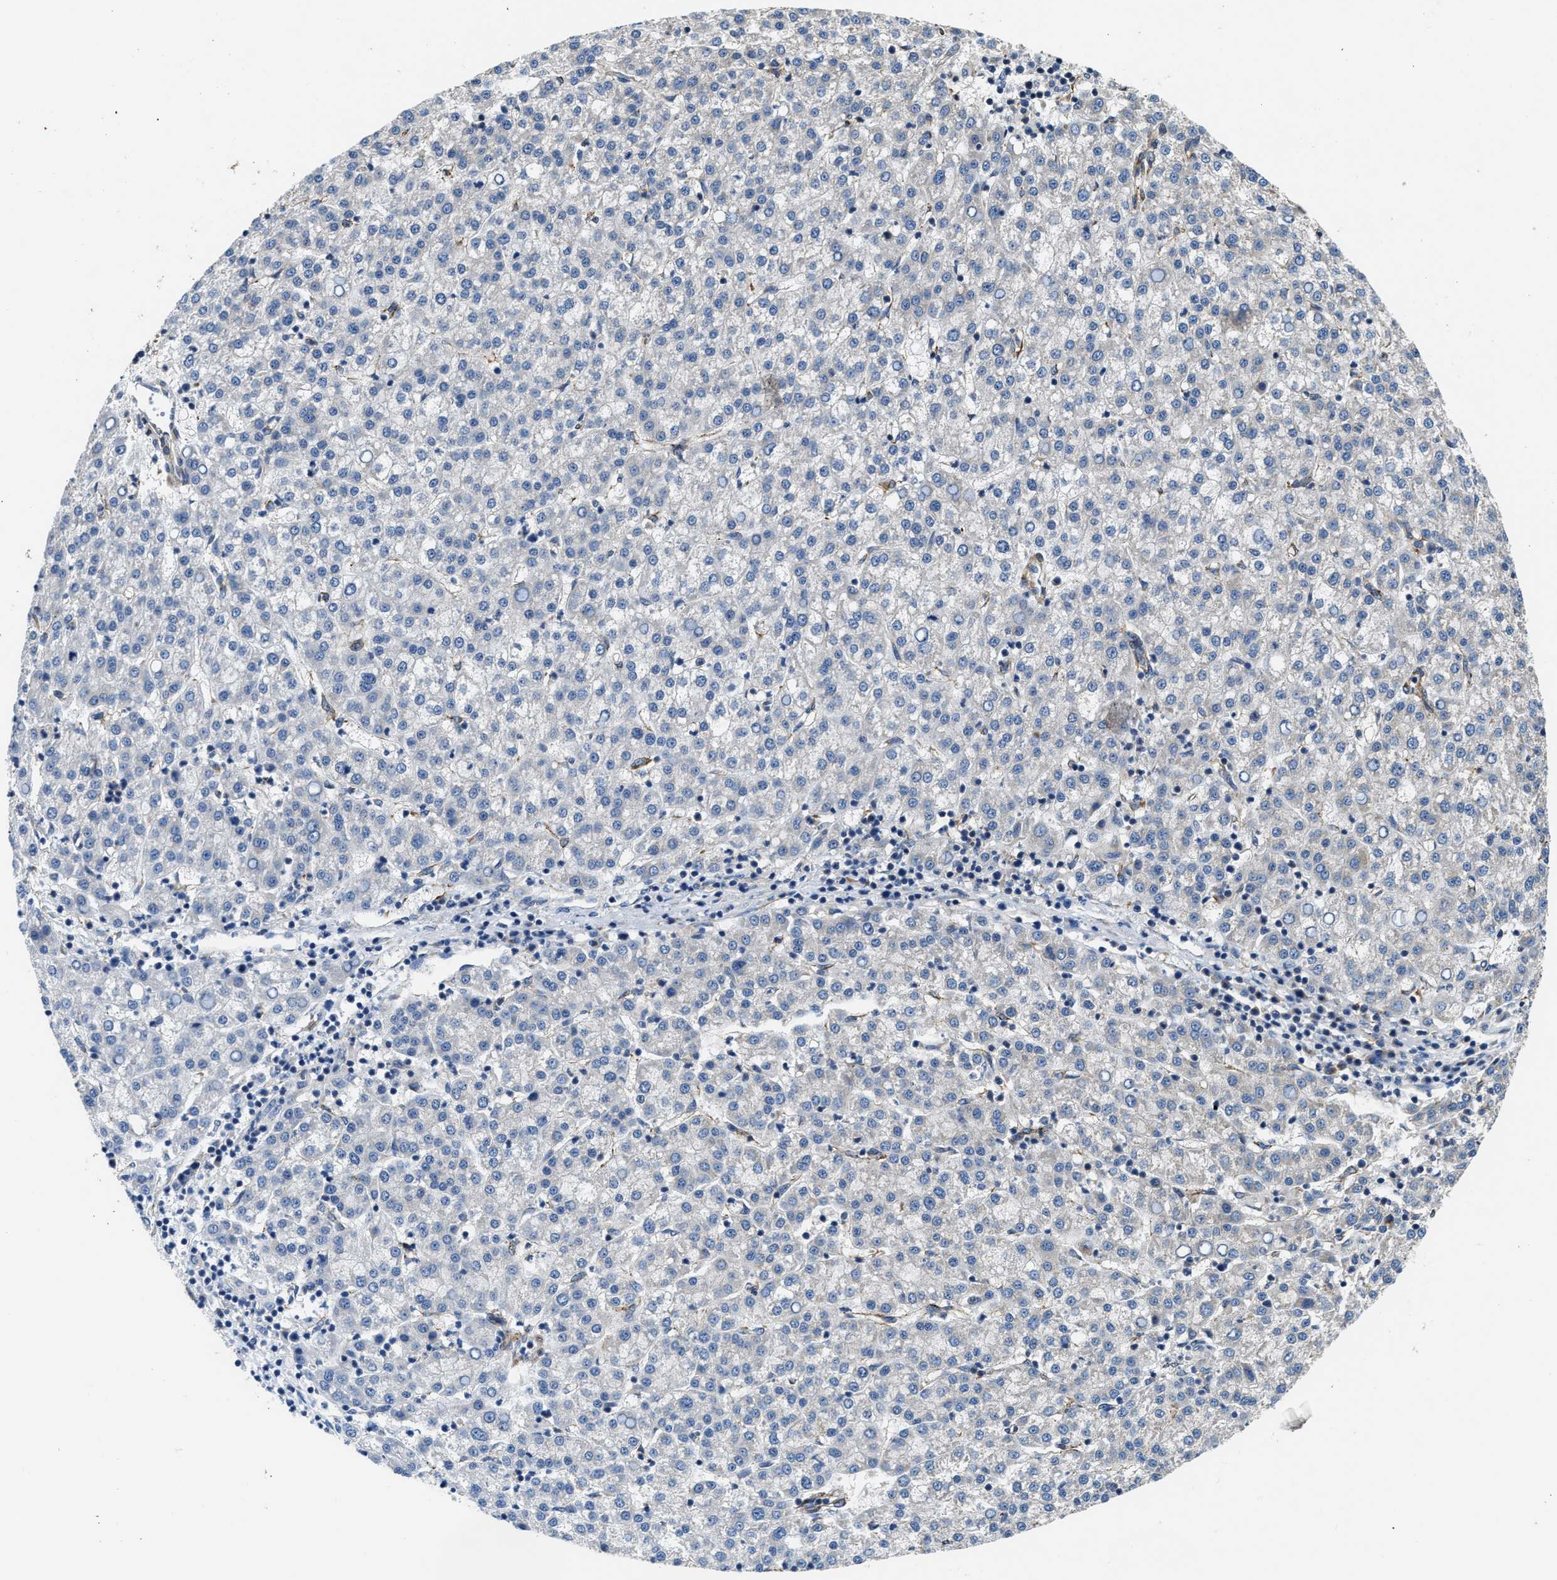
{"staining": {"intensity": "negative", "quantity": "none", "location": "none"}, "tissue": "liver cancer", "cell_type": "Tumor cells", "image_type": "cancer", "snomed": [{"axis": "morphology", "description": "Carcinoma, Hepatocellular, NOS"}, {"axis": "topography", "description": "Liver"}], "caption": "DAB immunohistochemical staining of liver cancer shows no significant staining in tumor cells.", "gene": "PNPLA8", "patient": {"sex": "female", "age": 58}}